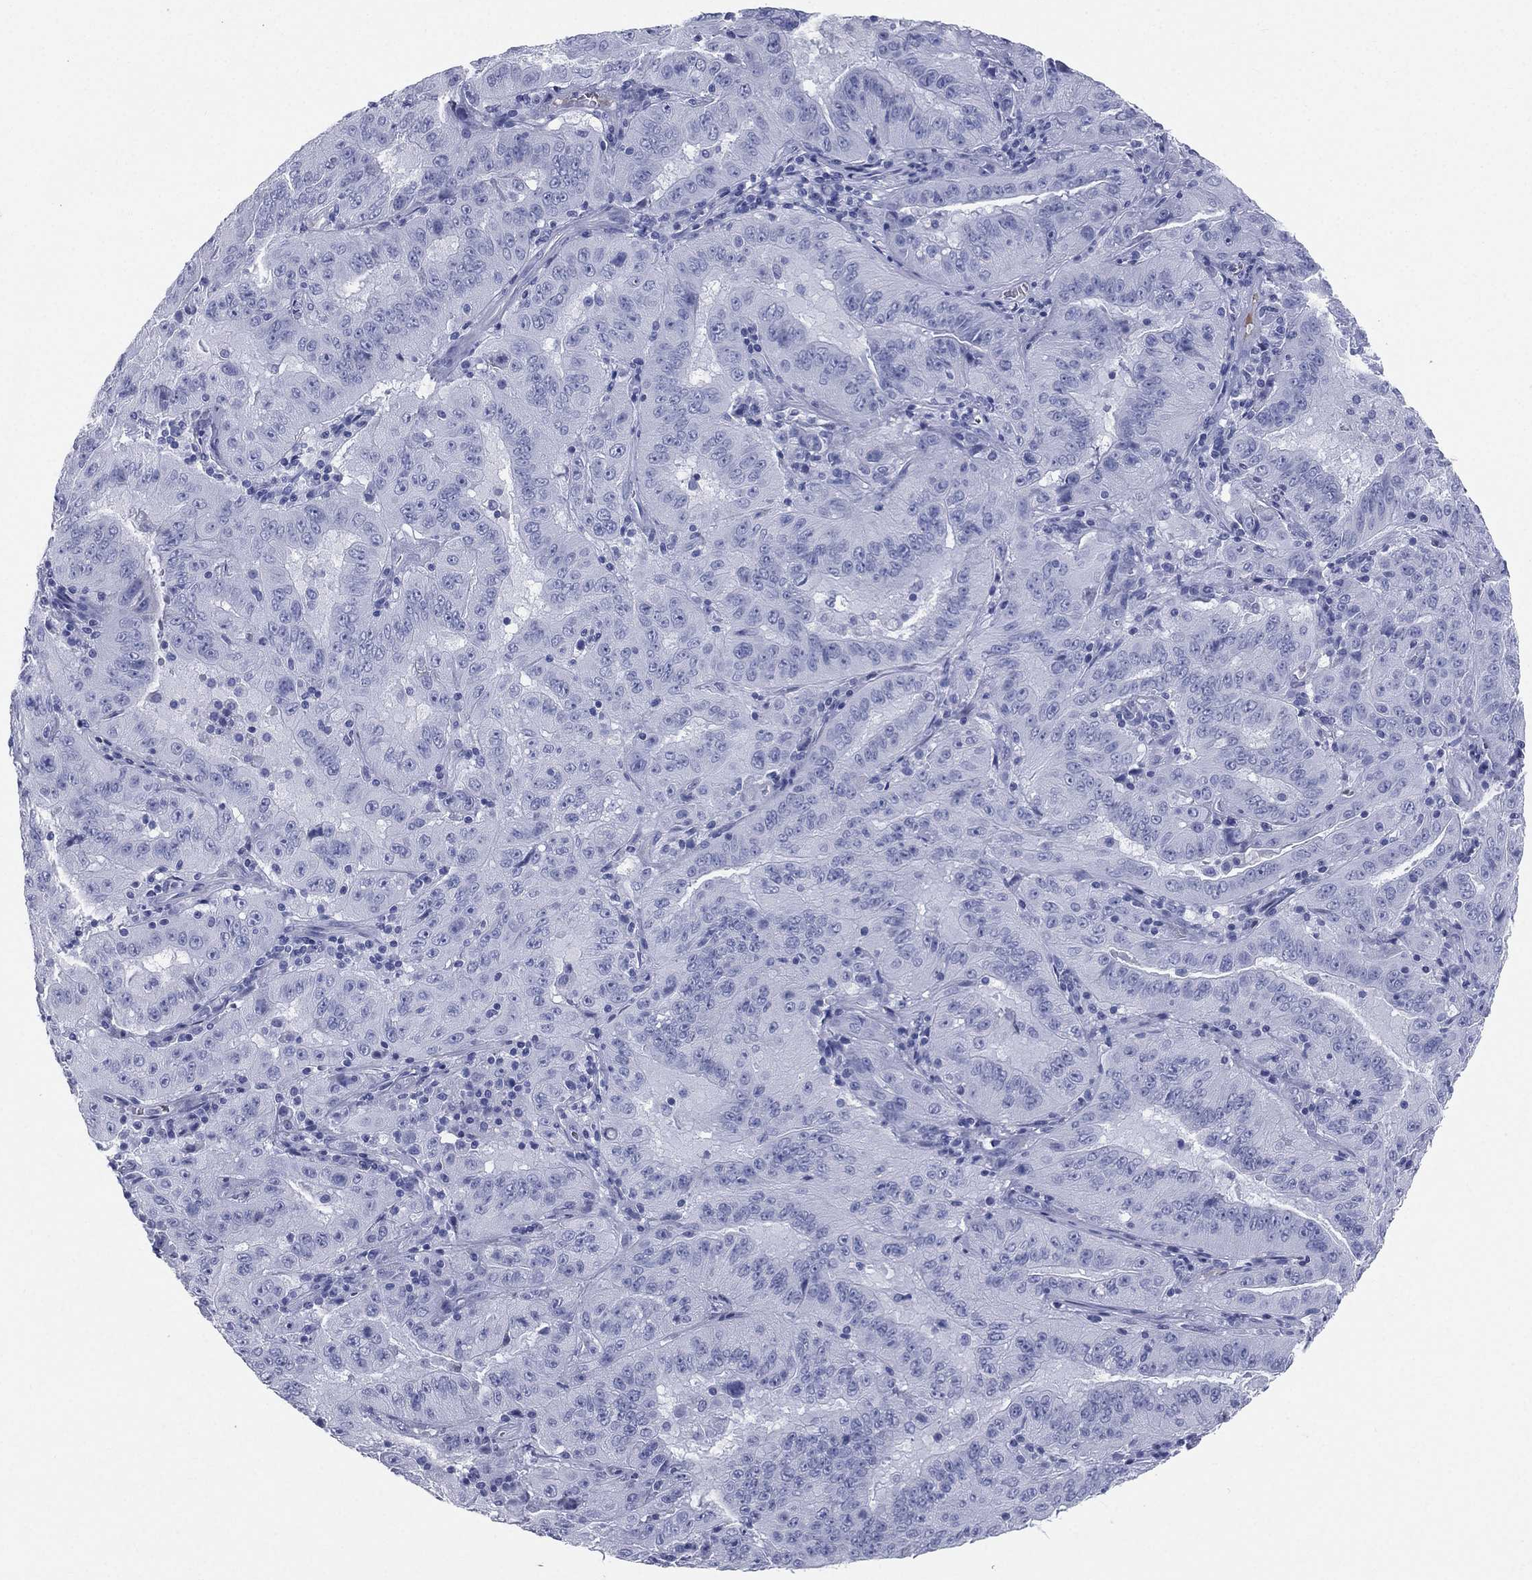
{"staining": {"intensity": "negative", "quantity": "none", "location": "none"}, "tissue": "pancreatic cancer", "cell_type": "Tumor cells", "image_type": "cancer", "snomed": [{"axis": "morphology", "description": "Adenocarcinoma, NOS"}, {"axis": "topography", "description": "Pancreas"}], "caption": "Immunohistochemical staining of pancreatic adenocarcinoma reveals no significant positivity in tumor cells.", "gene": "HP", "patient": {"sex": "male", "age": 63}}